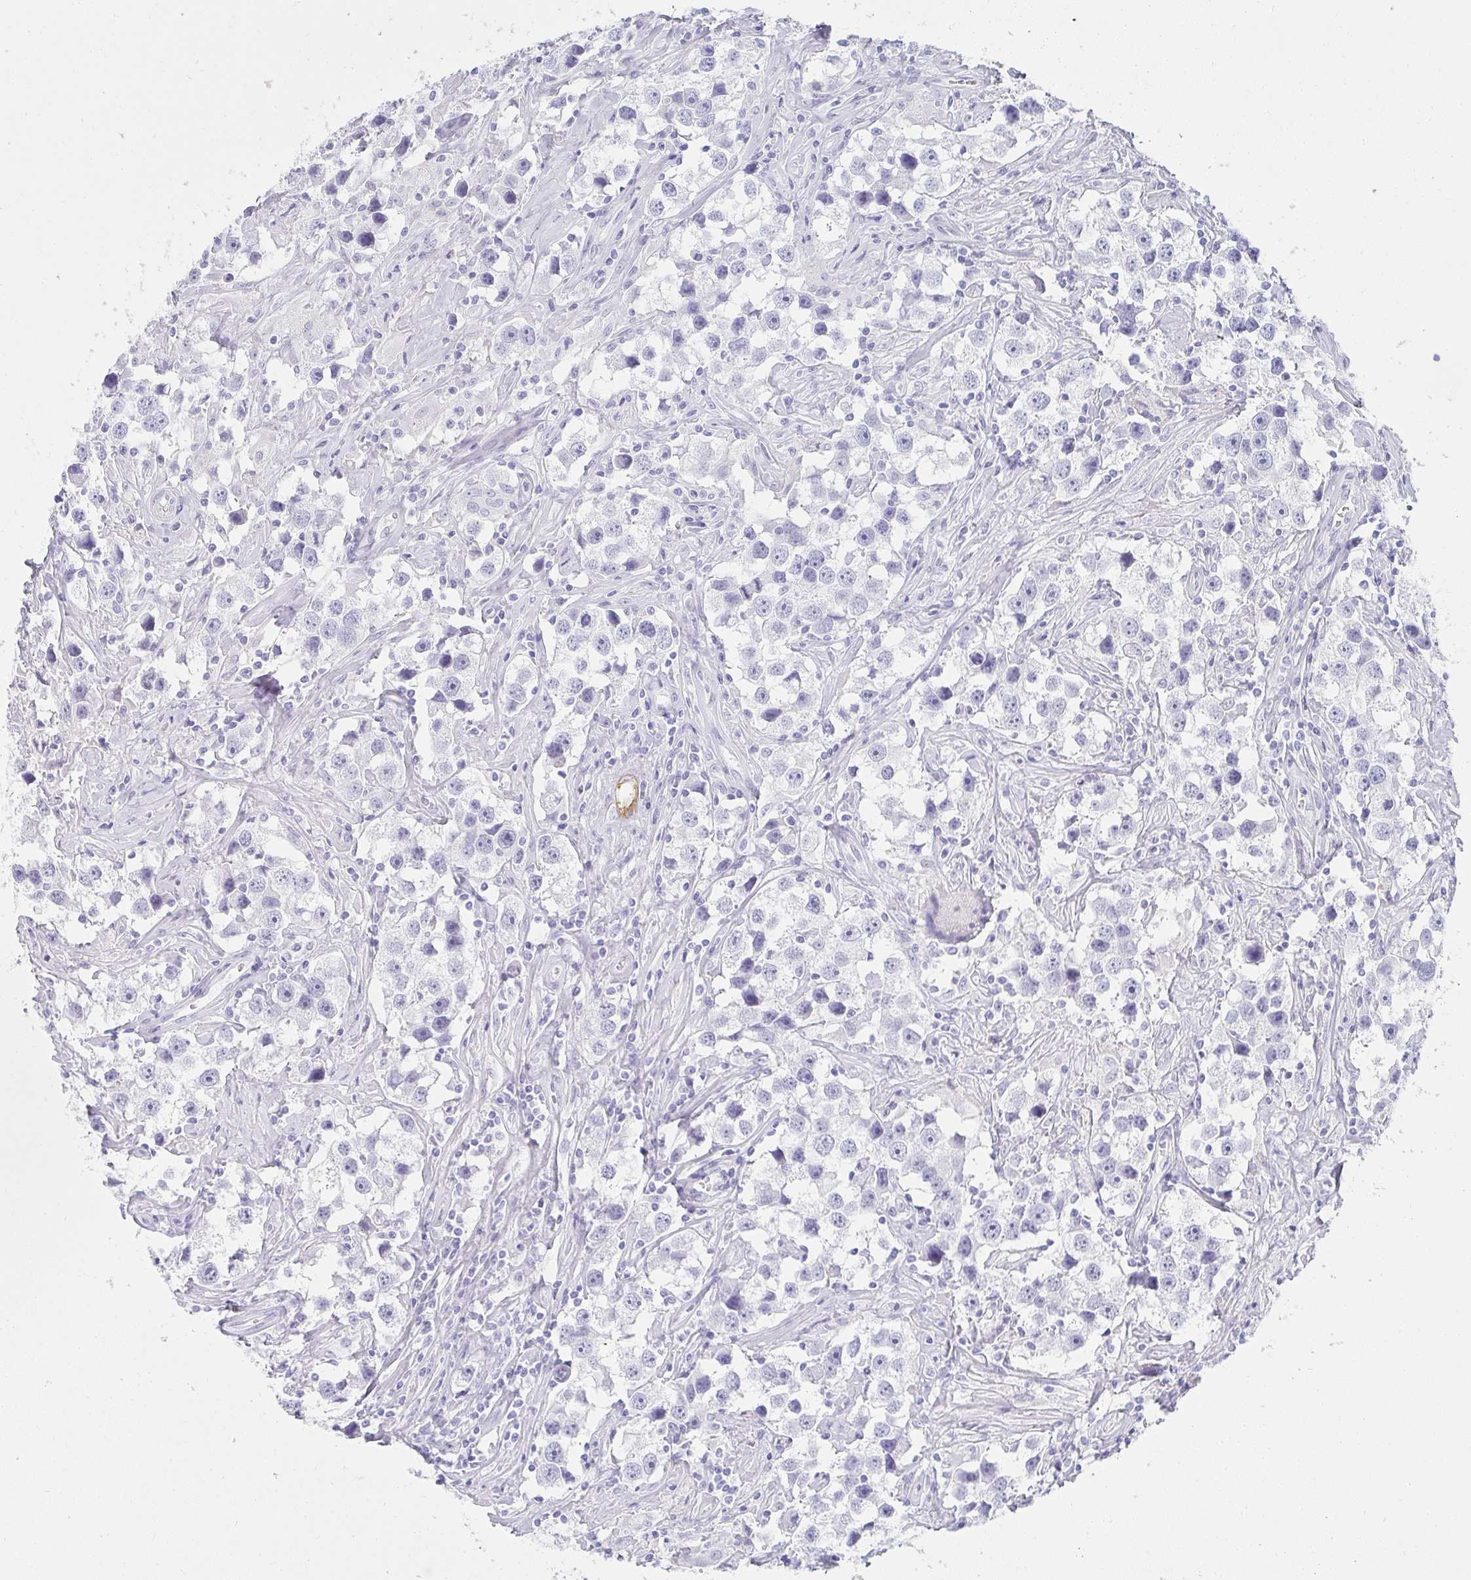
{"staining": {"intensity": "negative", "quantity": "none", "location": "none"}, "tissue": "testis cancer", "cell_type": "Tumor cells", "image_type": "cancer", "snomed": [{"axis": "morphology", "description": "Seminoma, NOS"}, {"axis": "topography", "description": "Testis"}], "caption": "High magnification brightfield microscopy of testis cancer stained with DAB (brown) and counterstained with hematoxylin (blue): tumor cells show no significant expression.", "gene": "PRND", "patient": {"sex": "male", "age": 49}}